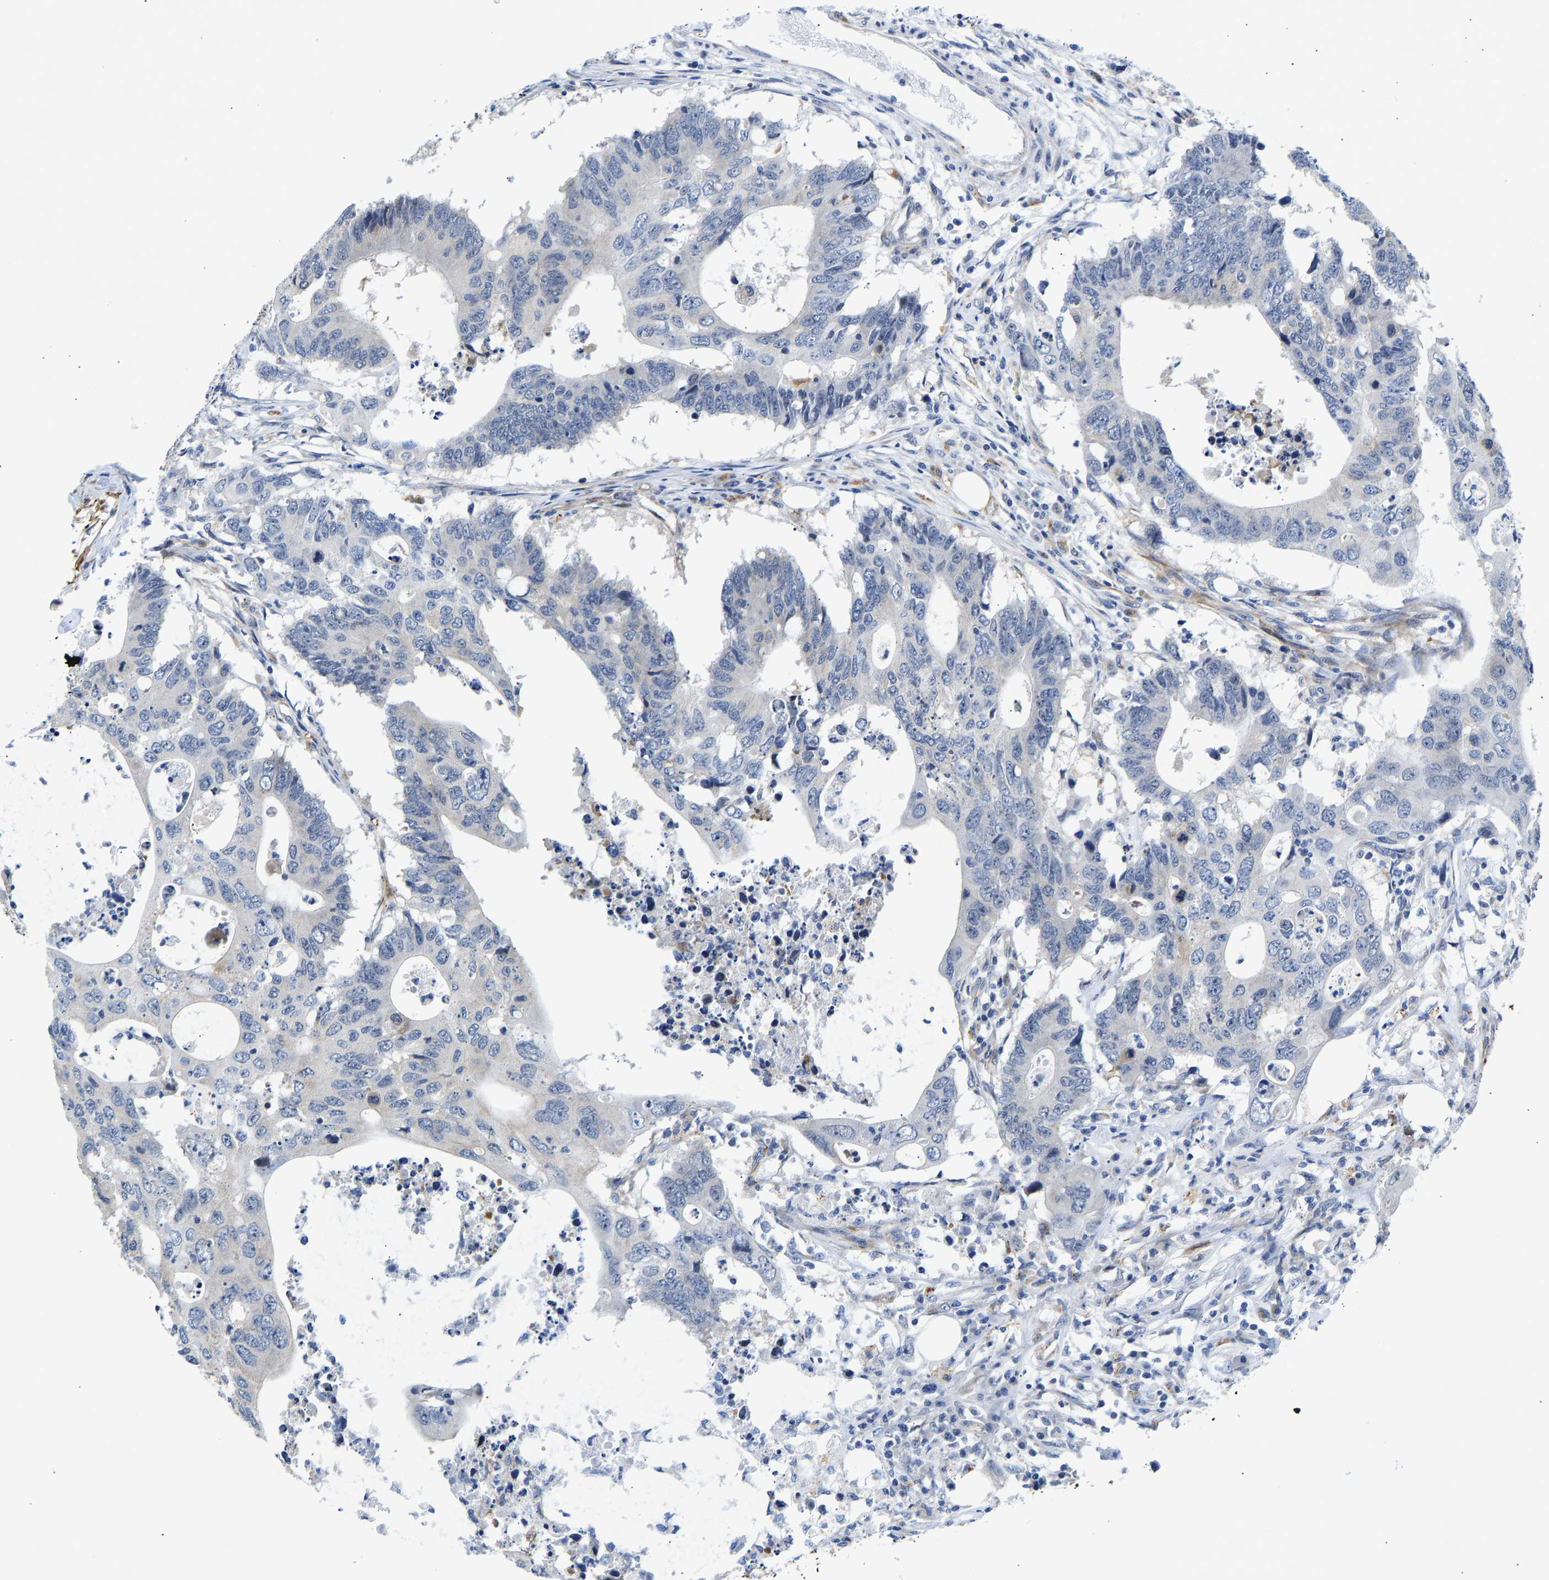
{"staining": {"intensity": "negative", "quantity": "none", "location": "none"}, "tissue": "colorectal cancer", "cell_type": "Tumor cells", "image_type": "cancer", "snomed": [{"axis": "morphology", "description": "Adenocarcinoma, NOS"}, {"axis": "topography", "description": "Colon"}], "caption": "The micrograph demonstrates no significant positivity in tumor cells of colorectal adenocarcinoma.", "gene": "RESF1", "patient": {"sex": "male", "age": 71}}